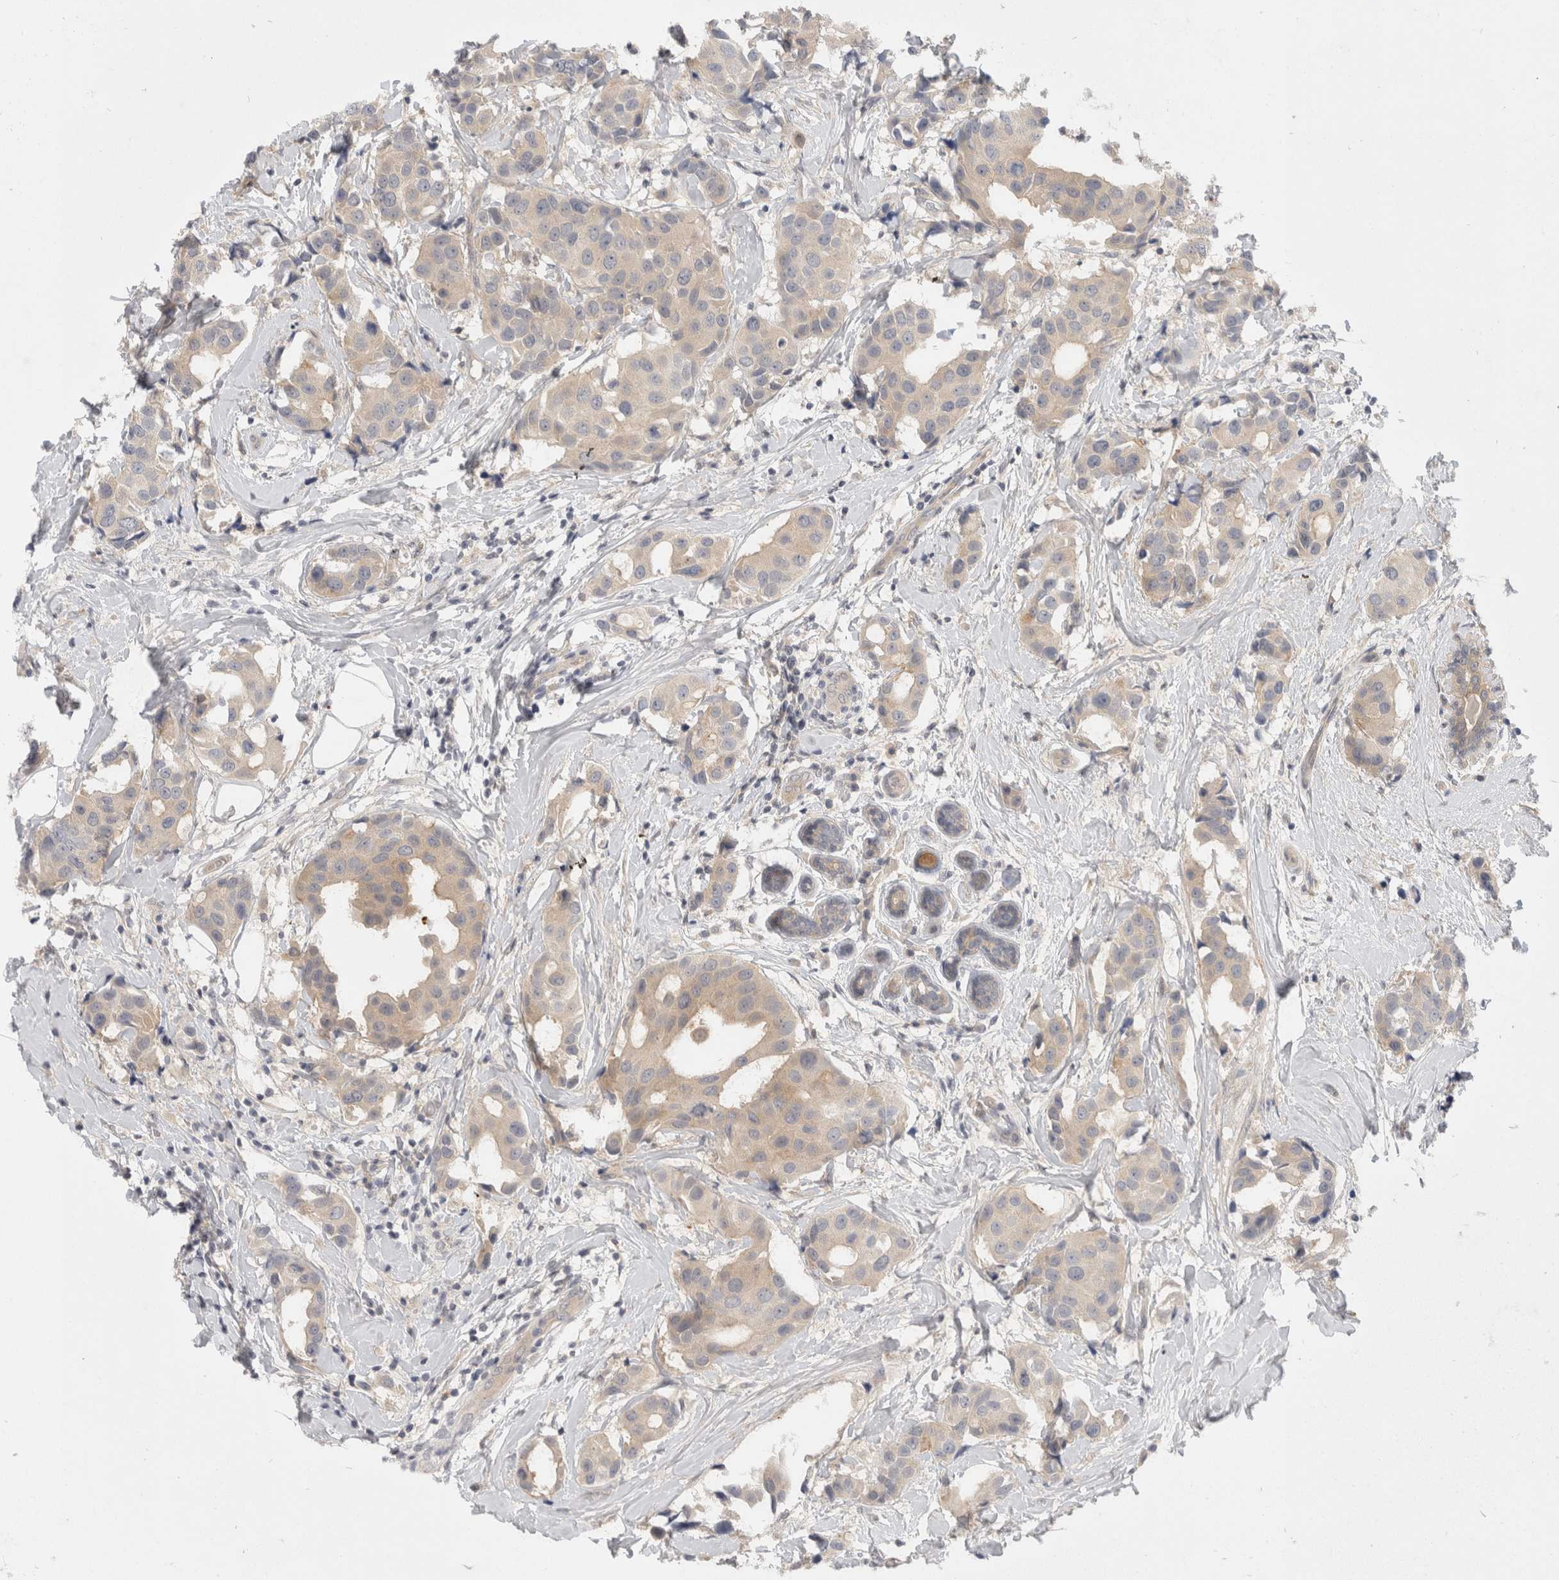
{"staining": {"intensity": "moderate", "quantity": ">75%", "location": "cytoplasmic/membranous"}, "tissue": "breast cancer", "cell_type": "Tumor cells", "image_type": "cancer", "snomed": [{"axis": "morphology", "description": "Normal tissue, NOS"}, {"axis": "morphology", "description": "Duct carcinoma"}, {"axis": "topography", "description": "Breast"}], "caption": "Tumor cells demonstrate medium levels of moderate cytoplasmic/membranous staining in approximately >75% of cells in human breast cancer (intraductal carcinoma). The staining is performed using DAB brown chromogen to label protein expression. The nuclei are counter-stained blue using hematoxylin.", "gene": "TOM1L2", "patient": {"sex": "female", "age": 39}}